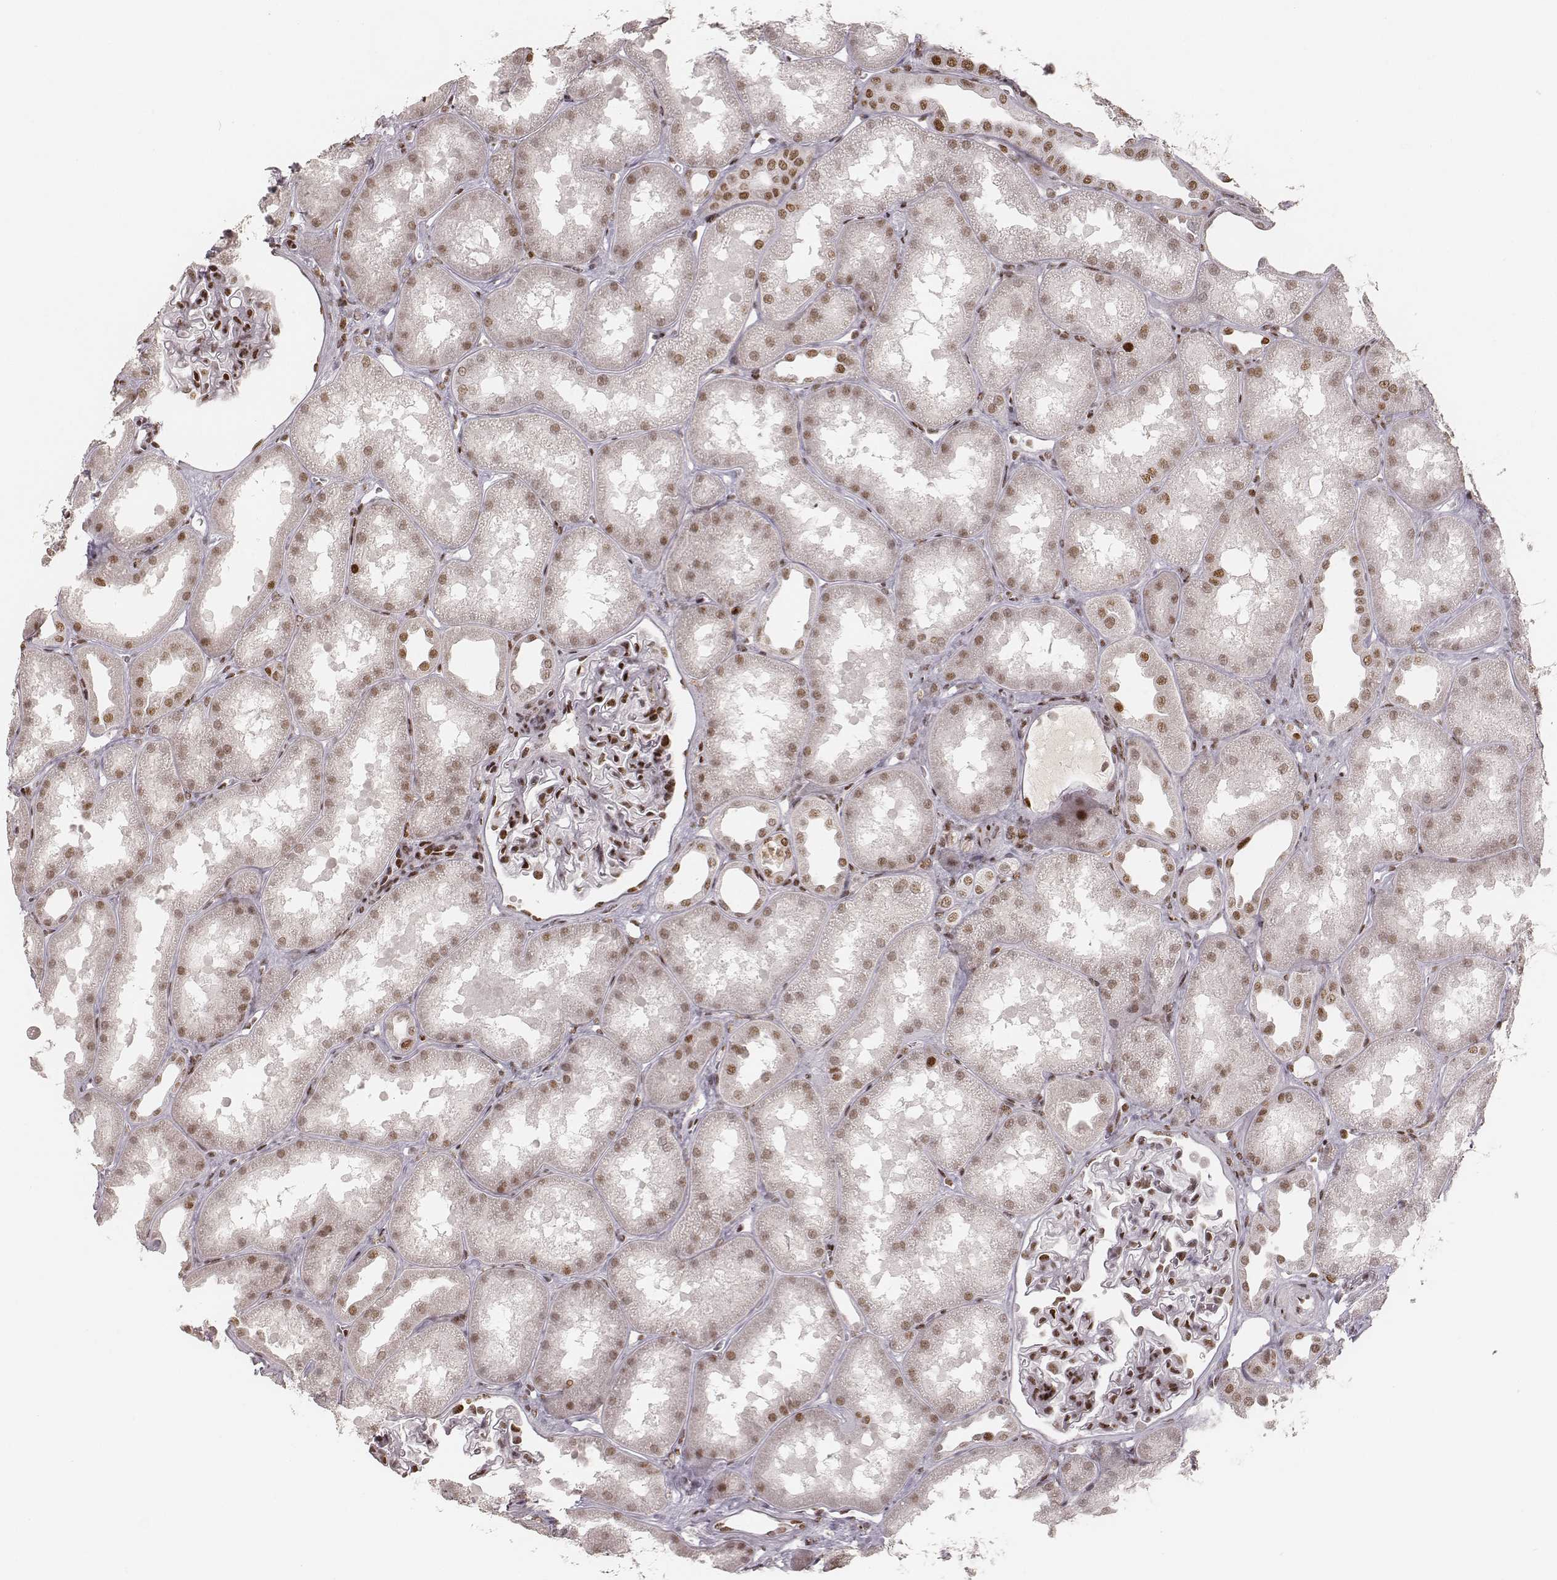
{"staining": {"intensity": "strong", "quantity": ">75%", "location": "nuclear"}, "tissue": "kidney", "cell_type": "Cells in glomeruli", "image_type": "normal", "snomed": [{"axis": "morphology", "description": "Normal tissue, NOS"}, {"axis": "topography", "description": "Kidney"}], "caption": "Protein analysis of unremarkable kidney reveals strong nuclear positivity in about >75% of cells in glomeruli.", "gene": "HNRNPC", "patient": {"sex": "male", "age": 61}}